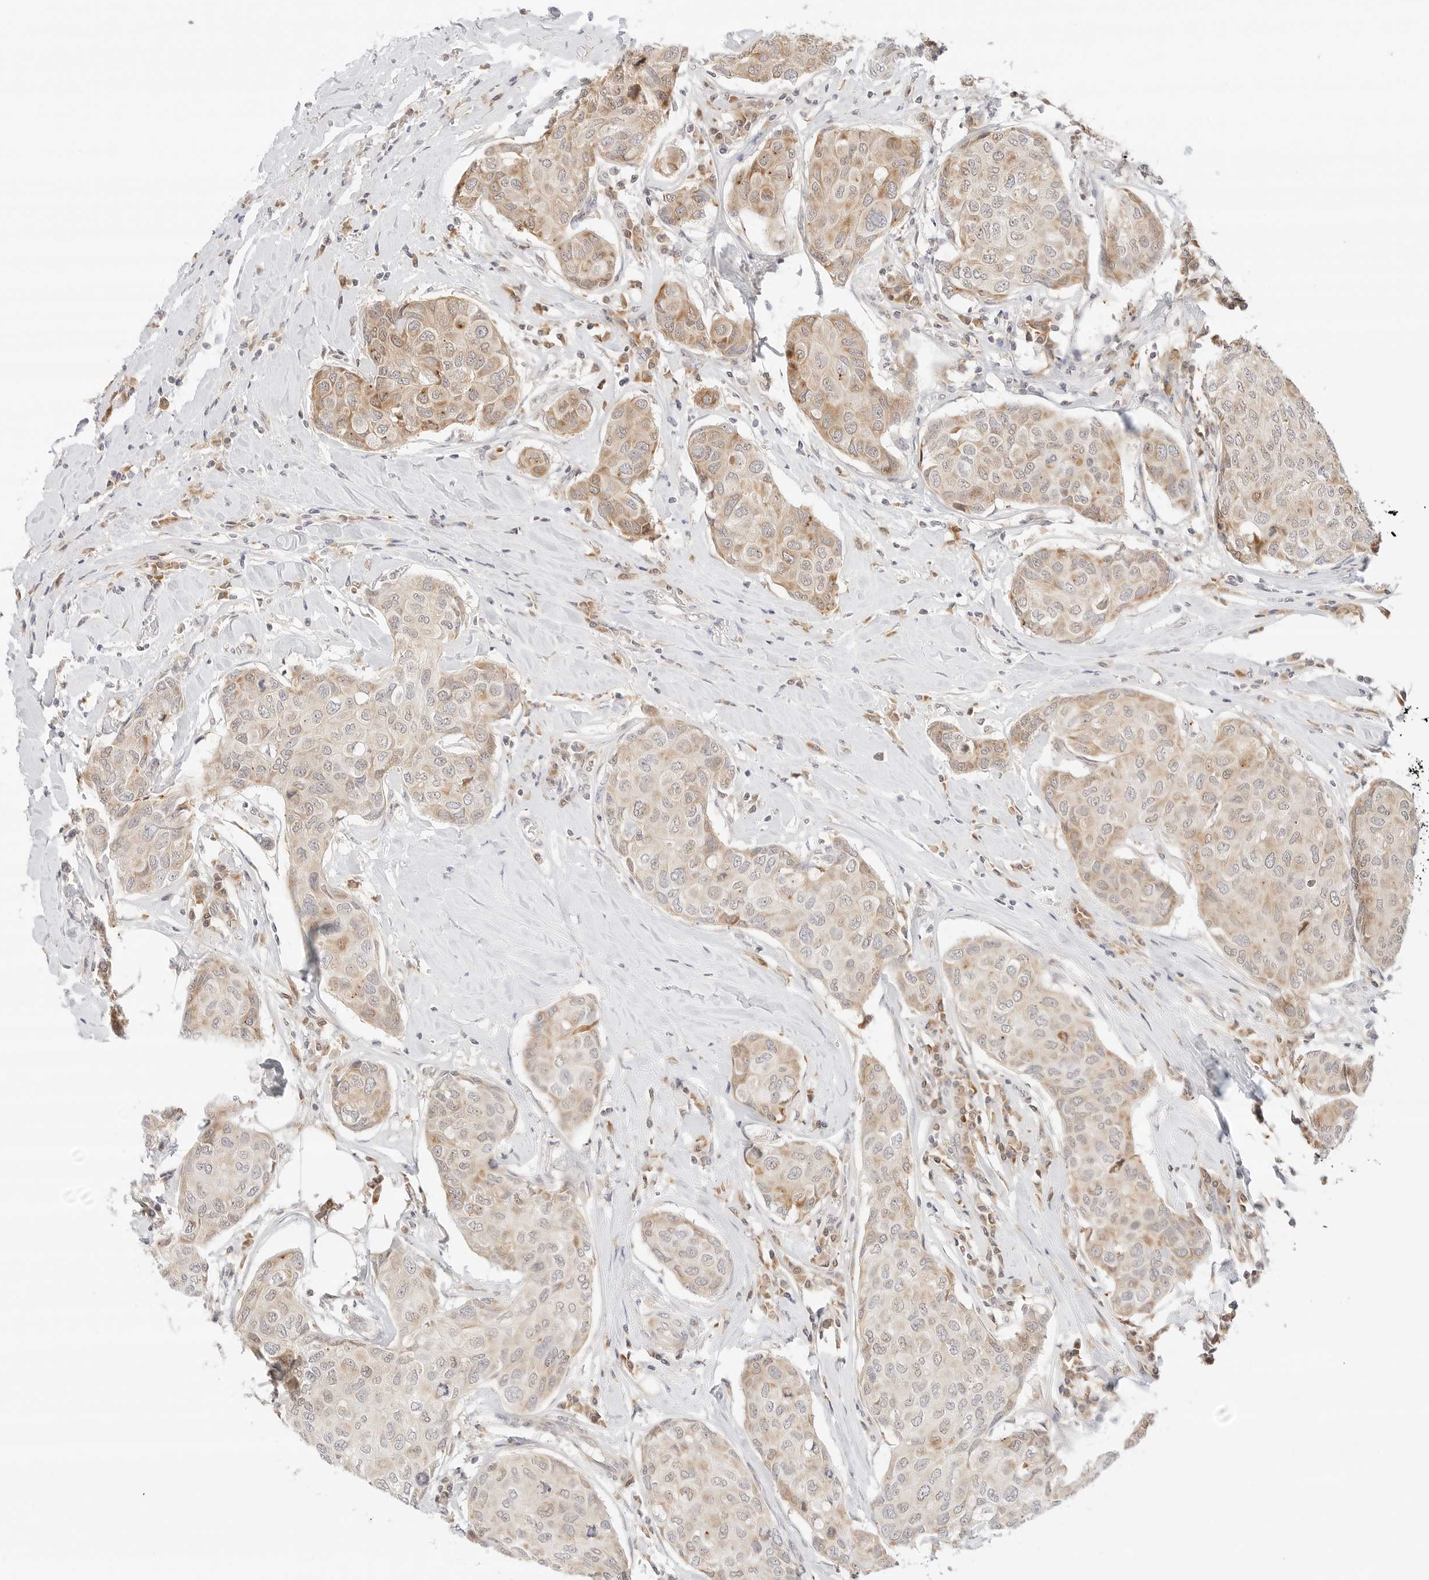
{"staining": {"intensity": "moderate", "quantity": "<25%", "location": "cytoplasmic/membranous"}, "tissue": "breast cancer", "cell_type": "Tumor cells", "image_type": "cancer", "snomed": [{"axis": "morphology", "description": "Duct carcinoma"}, {"axis": "topography", "description": "Breast"}], "caption": "Breast cancer stained for a protein (brown) reveals moderate cytoplasmic/membranous positive positivity in approximately <25% of tumor cells.", "gene": "ERO1B", "patient": {"sex": "female", "age": 80}}